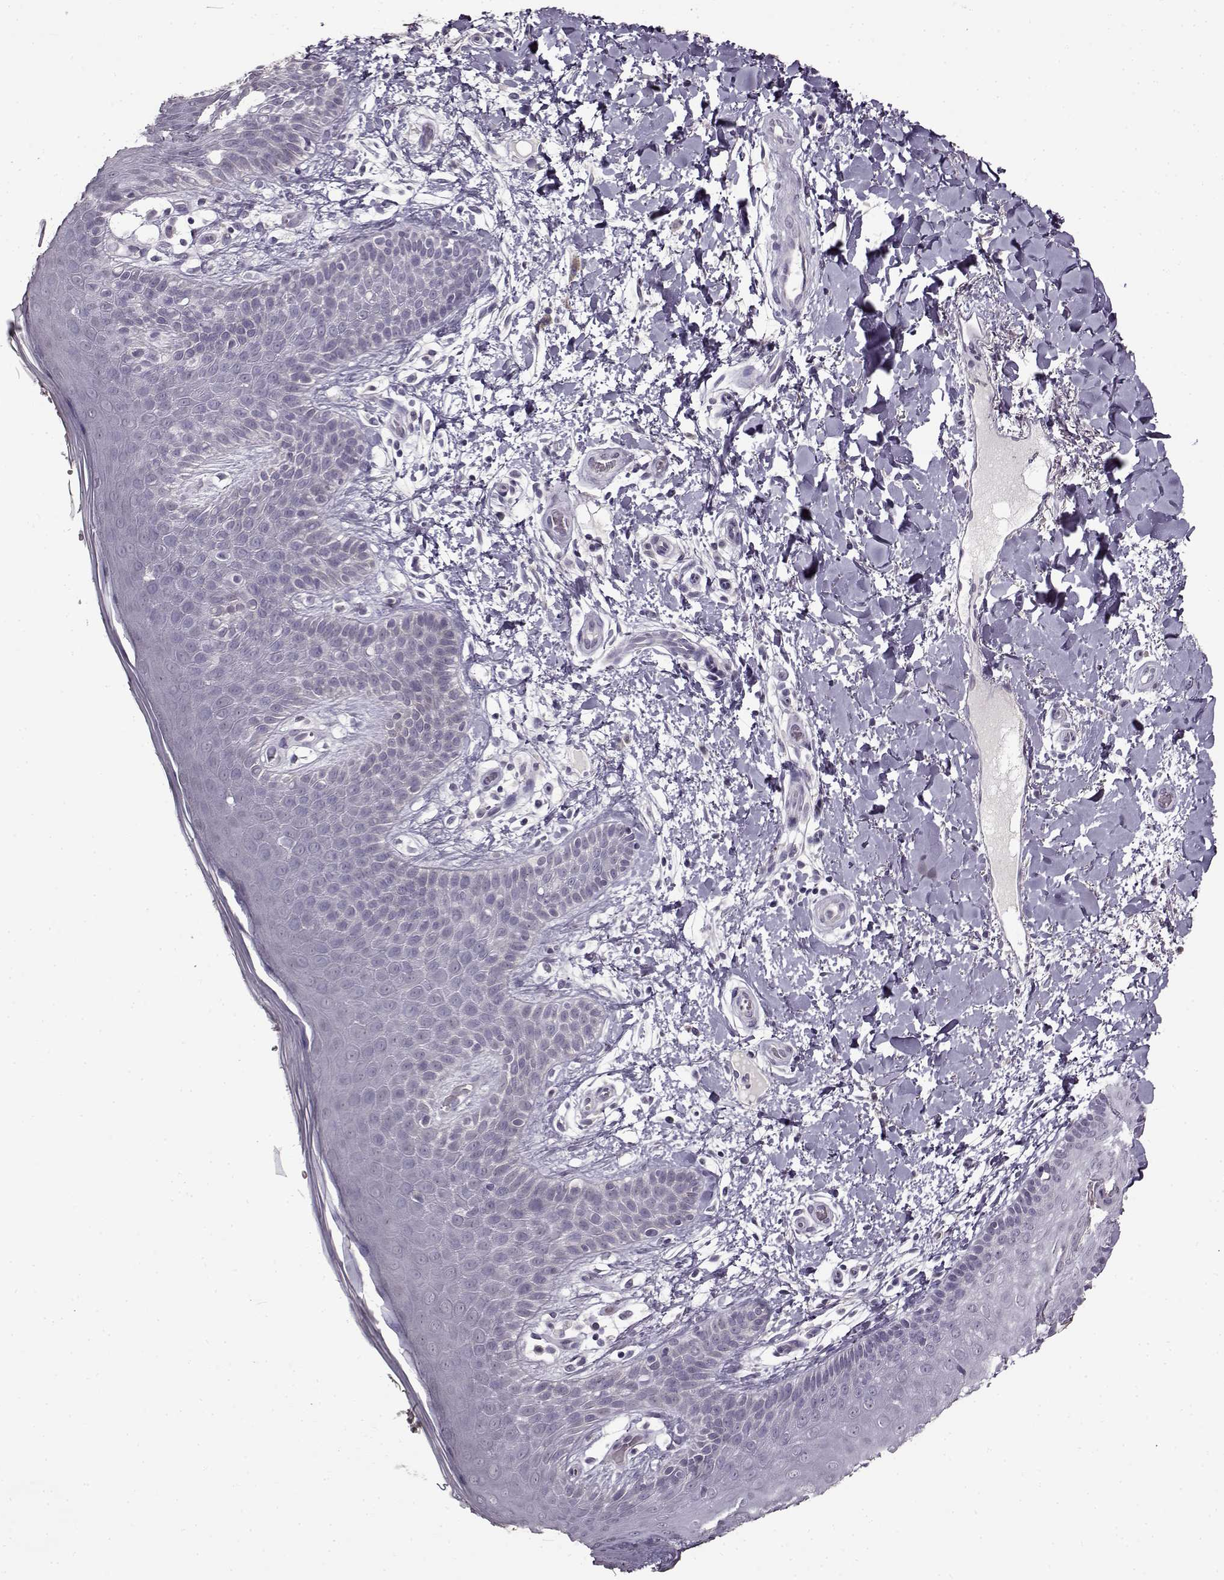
{"staining": {"intensity": "negative", "quantity": "none", "location": "none"}, "tissue": "skin", "cell_type": "Epidermal cells", "image_type": "normal", "snomed": [{"axis": "morphology", "description": "Normal tissue, NOS"}, {"axis": "topography", "description": "Anal"}], "caption": "This micrograph is of unremarkable skin stained with immunohistochemistry (IHC) to label a protein in brown with the nuclei are counter-stained blue. There is no staining in epidermal cells.", "gene": "FSHB", "patient": {"sex": "male", "age": 36}}